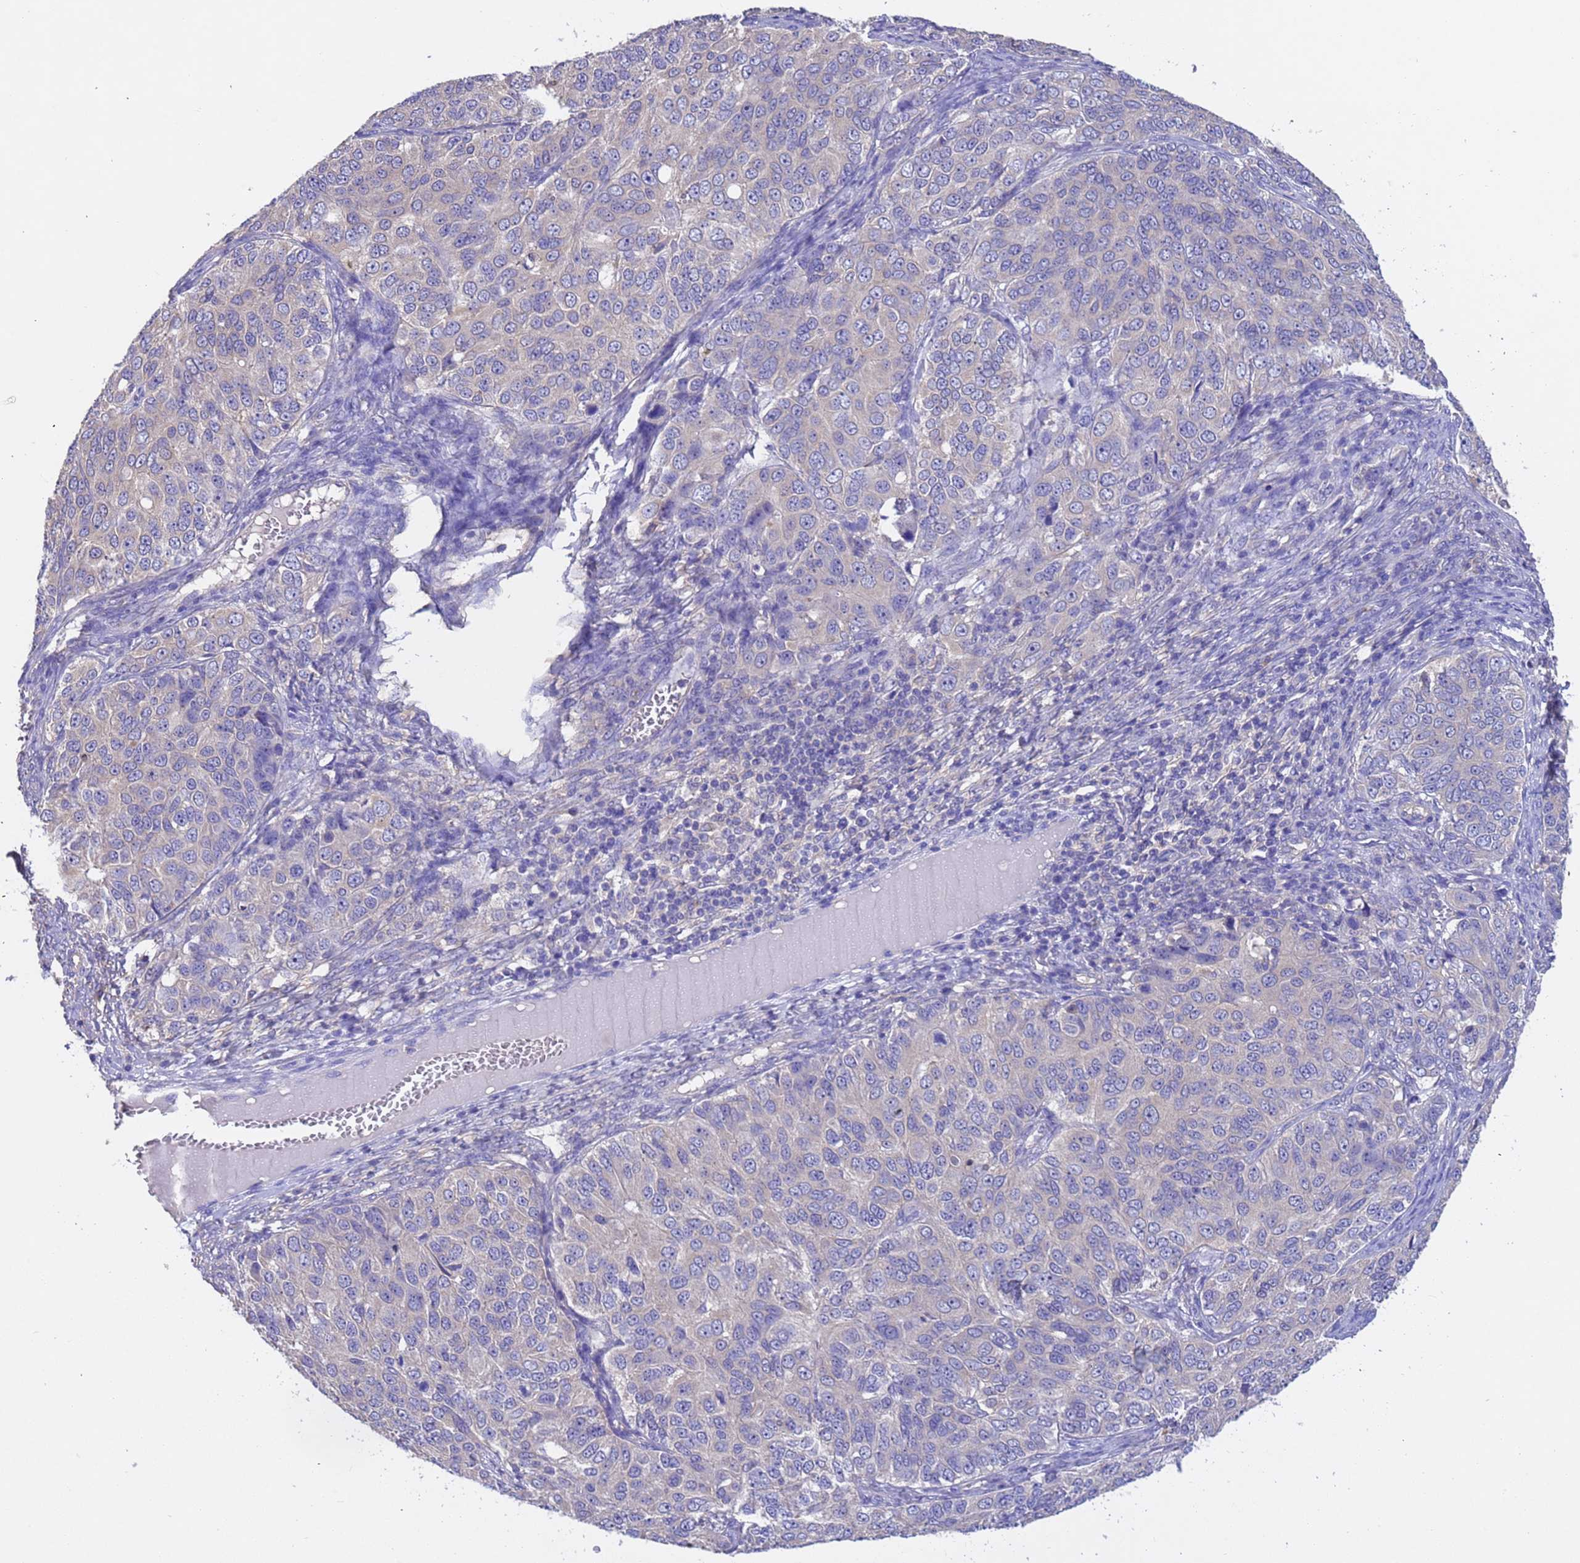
{"staining": {"intensity": "negative", "quantity": "none", "location": "none"}, "tissue": "ovarian cancer", "cell_type": "Tumor cells", "image_type": "cancer", "snomed": [{"axis": "morphology", "description": "Carcinoma, endometroid"}, {"axis": "topography", "description": "Ovary"}], "caption": "Tumor cells show no significant protein staining in ovarian cancer.", "gene": "SRL", "patient": {"sex": "female", "age": 51}}